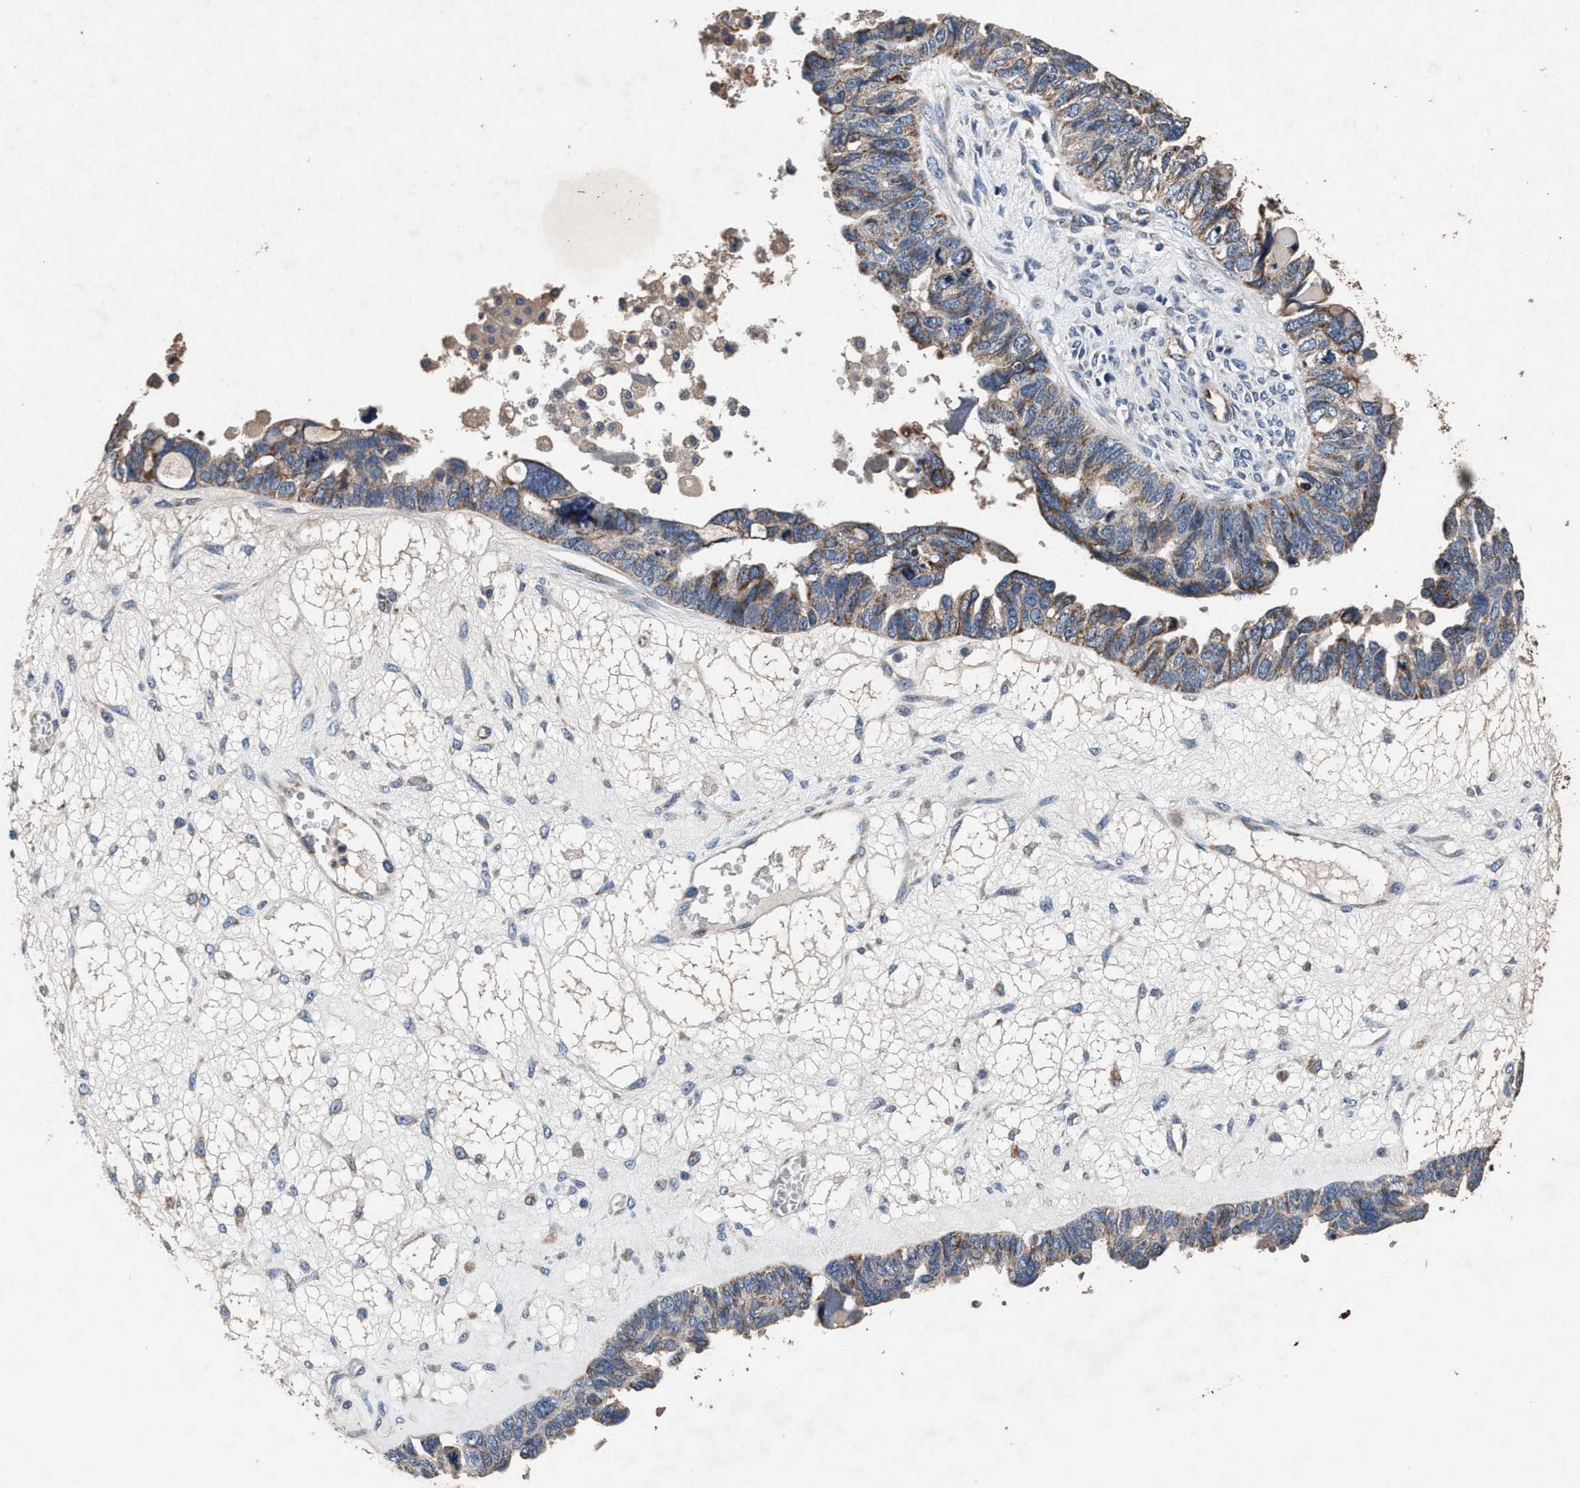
{"staining": {"intensity": "weak", "quantity": ">75%", "location": "cytoplasmic/membranous"}, "tissue": "ovarian cancer", "cell_type": "Tumor cells", "image_type": "cancer", "snomed": [{"axis": "morphology", "description": "Cystadenocarcinoma, serous, NOS"}, {"axis": "topography", "description": "Ovary"}], "caption": "IHC image of neoplastic tissue: human ovarian cancer (serous cystadenocarcinoma) stained using immunohistochemistry (IHC) displays low levels of weak protein expression localized specifically in the cytoplasmic/membranous of tumor cells, appearing as a cytoplasmic/membranous brown color.", "gene": "PKD2L1", "patient": {"sex": "female", "age": 79}}